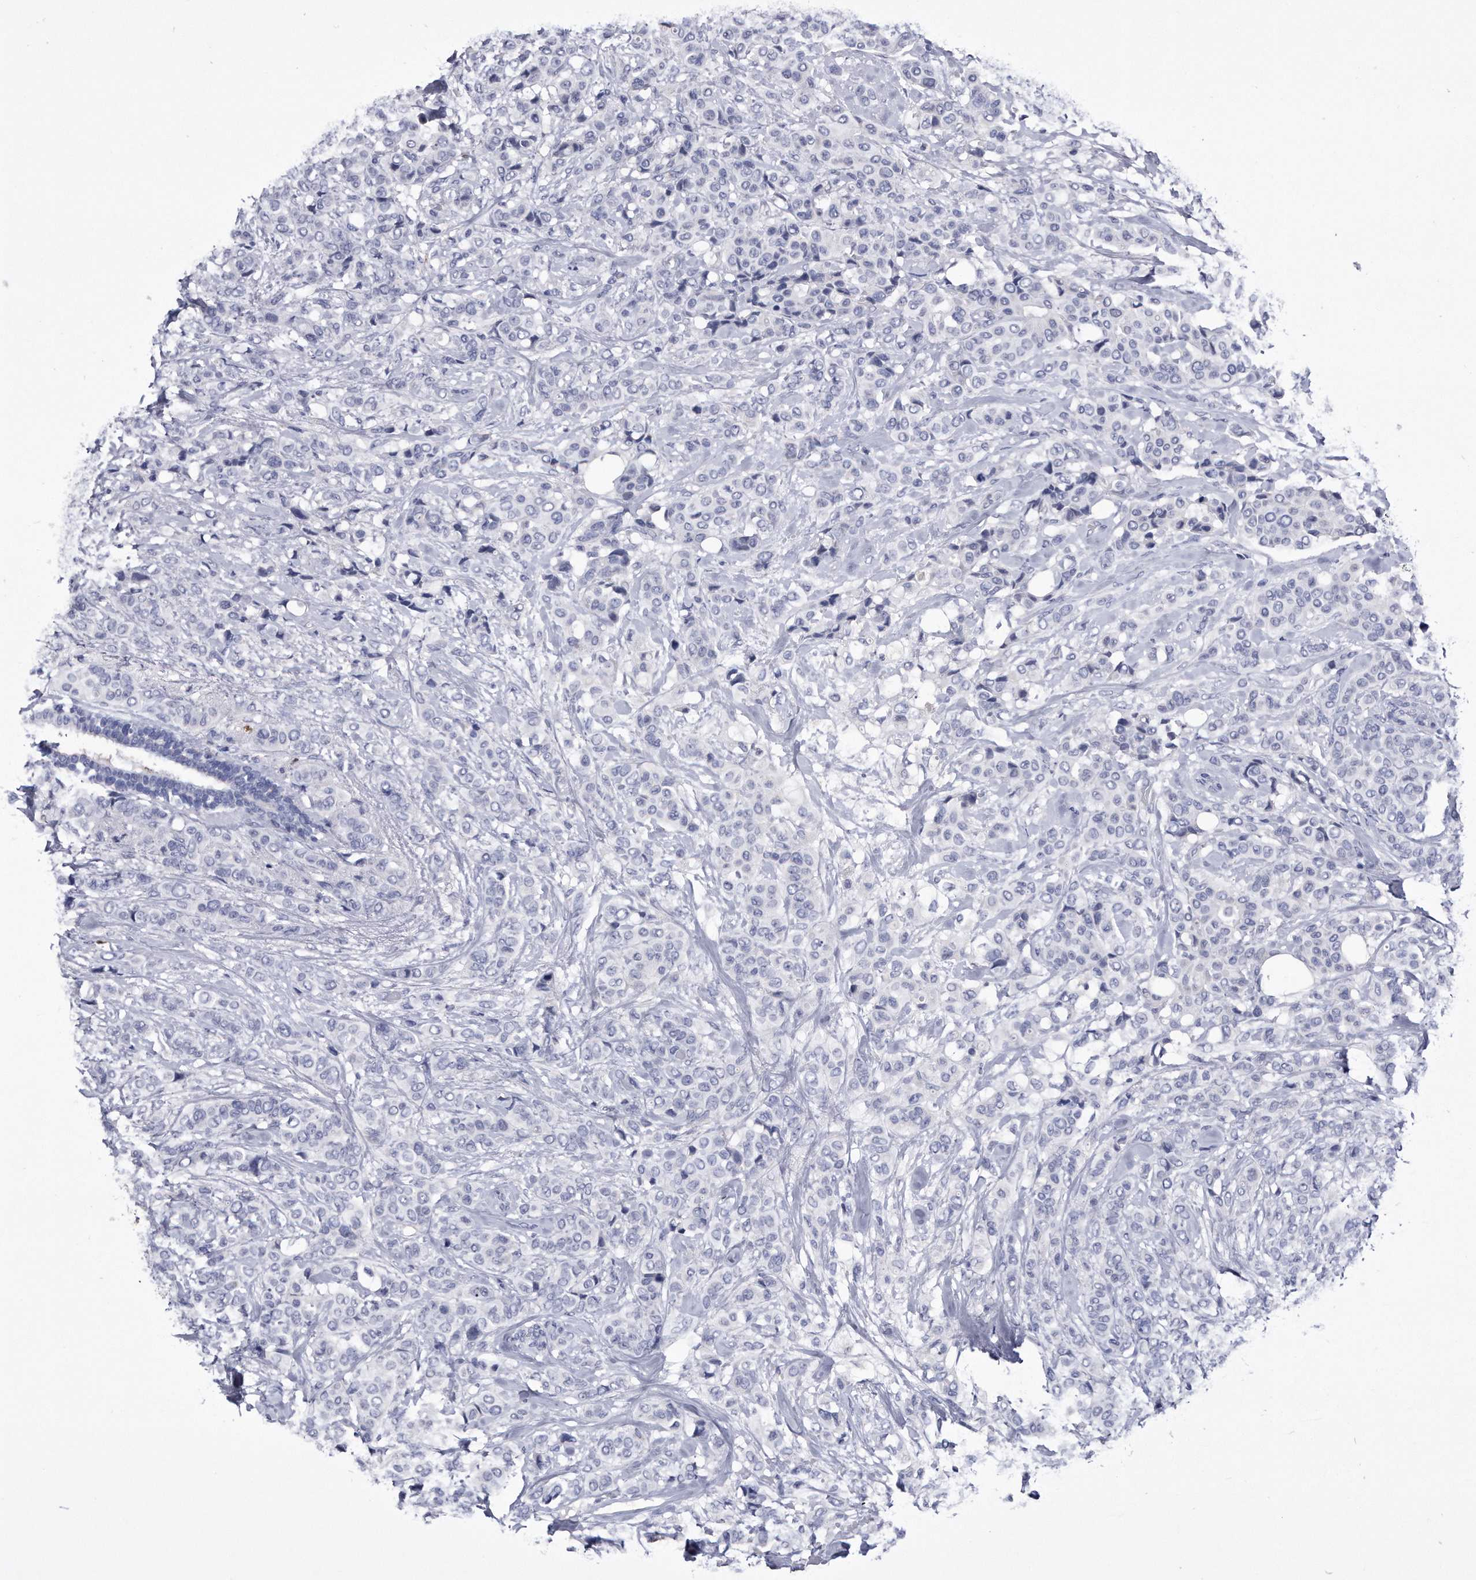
{"staining": {"intensity": "negative", "quantity": "none", "location": "none"}, "tissue": "breast cancer", "cell_type": "Tumor cells", "image_type": "cancer", "snomed": [{"axis": "morphology", "description": "Lobular carcinoma"}, {"axis": "topography", "description": "Breast"}], "caption": "IHC of human breast cancer (lobular carcinoma) demonstrates no staining in tumor cells.", "gene": "KCTD8", "patient": {"sex": "female", "age": 51}}